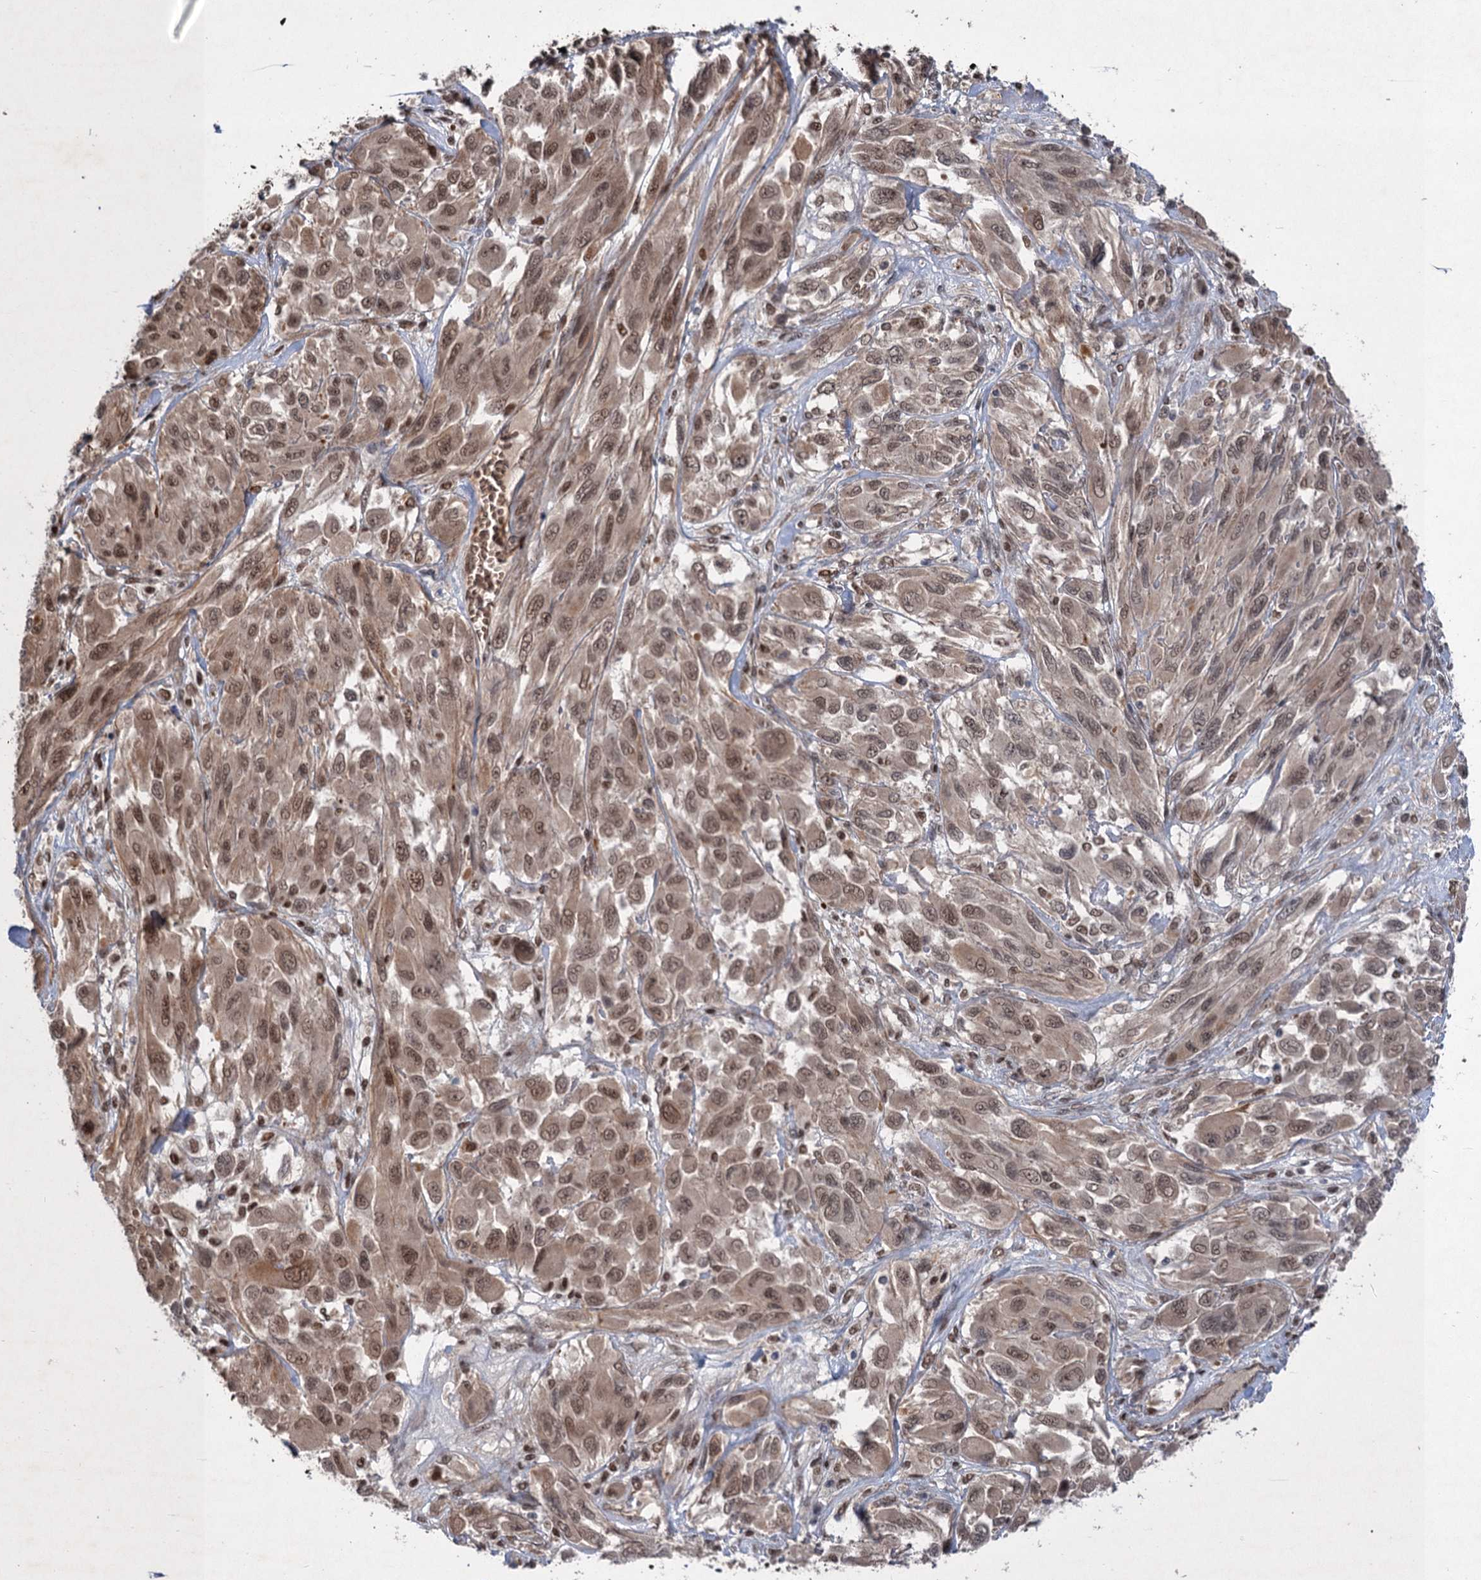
{"staining": {"intensity": "moderate", "quantity": ">75%", "location": "cytoplasmic/membranous,nuclear"}, "tissue": "melanoma", "cell_type": "Tumor cells", "image_type": "cancer", "snomed": [{"axis": "morphology", "description": "Malignant melanoma, NOS"}, {"axis": "topography", "description": "Skin"}], "caption": "This histopathology image shows immunohistochemistry (IHC) staining of melanoma, with medium moderate cytoplasmic/membranous and nuclear positivity in about >75% of tumor cells.", "gene": "TTC31", "patient": {"sex": "female", "age": 91}}